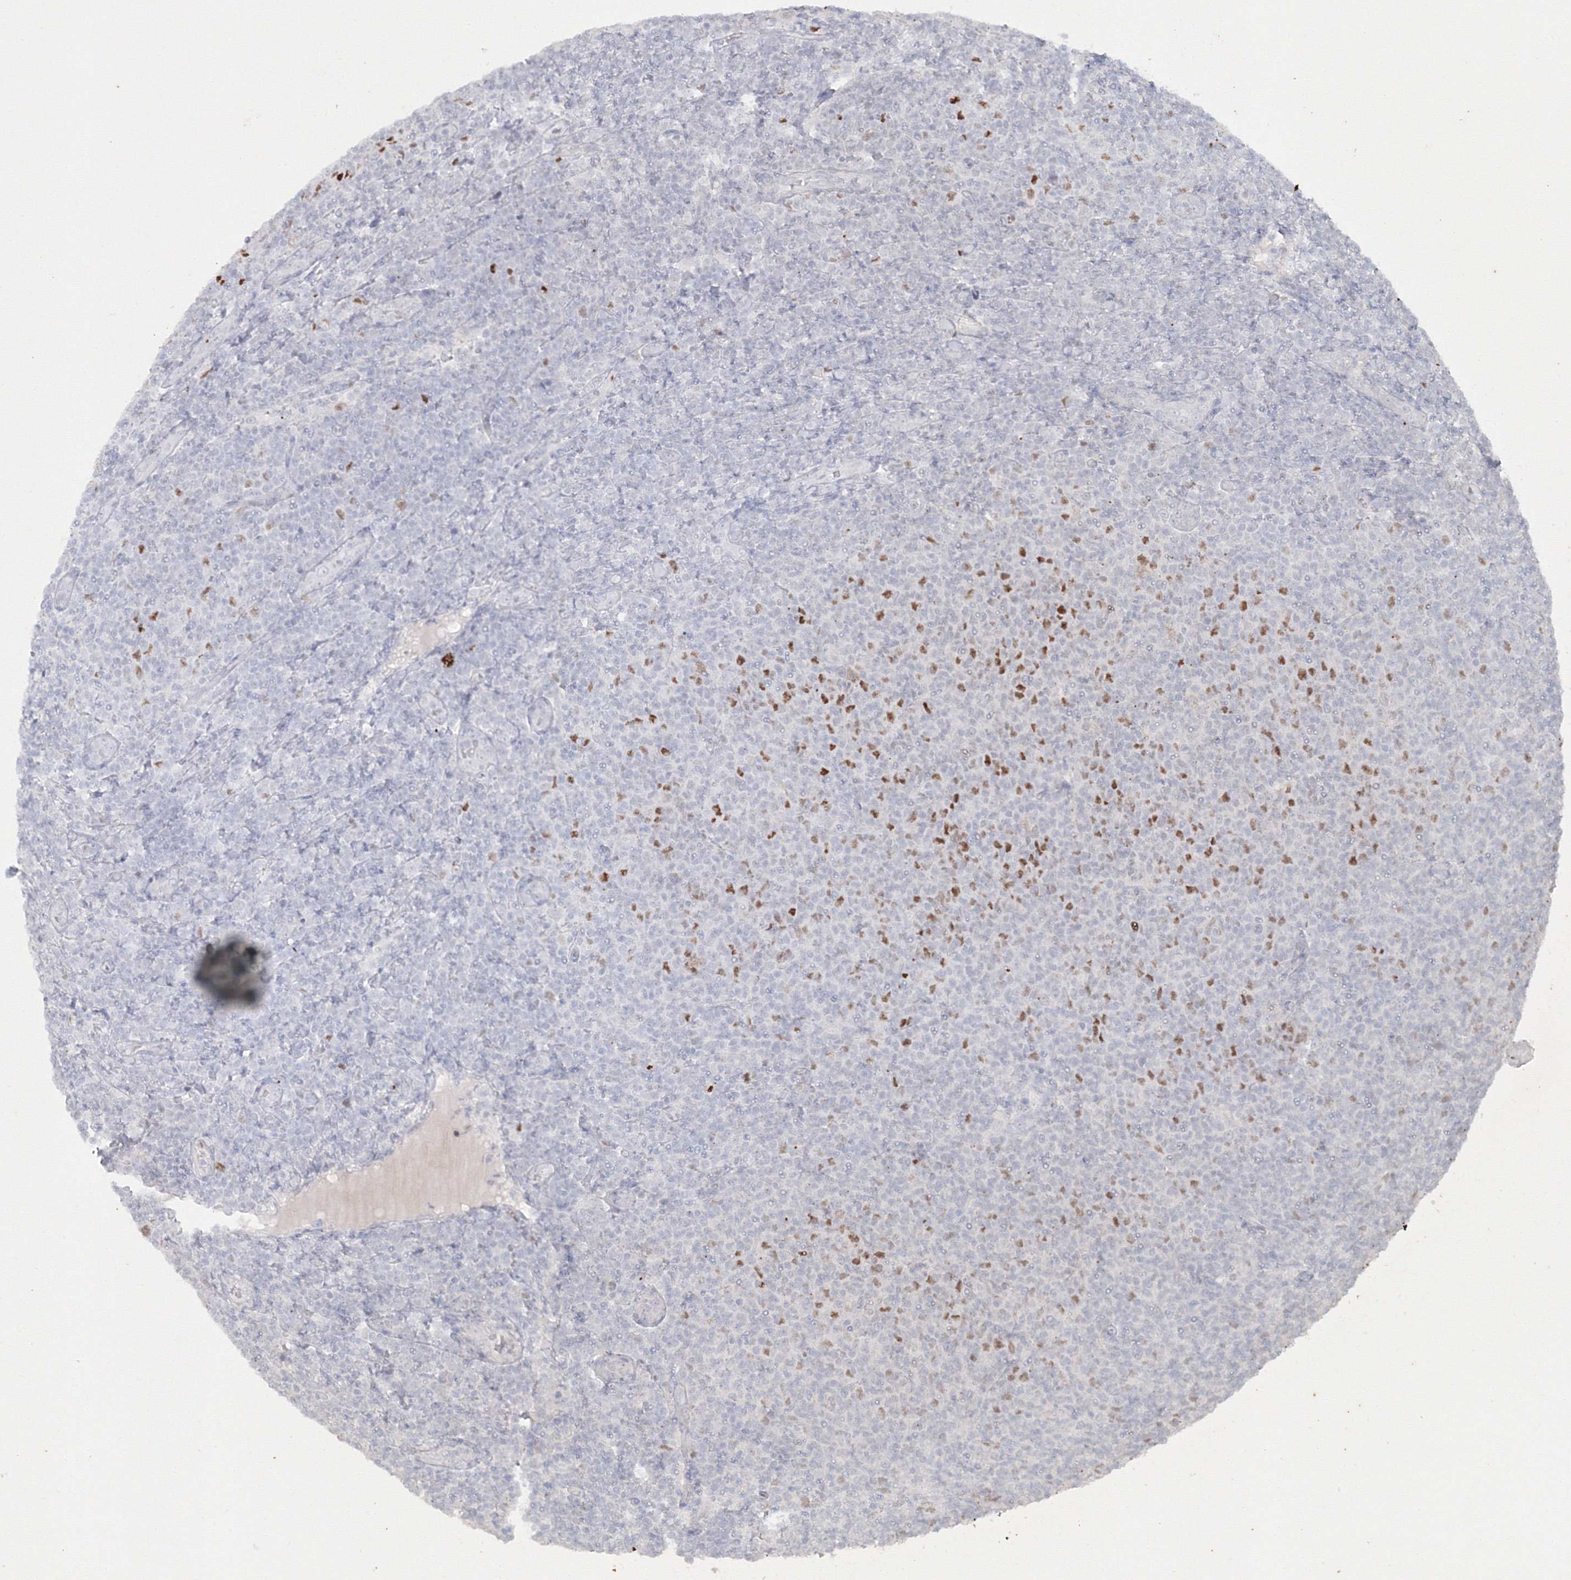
{"staining": {"intensity": "strong", "quantity": "<25%", "location": "nuclear"}, "tissue": "lymphoma", "cell_type": "Tumor cells", "image_type": "cancer", "snomed": [{"axis": "morphology", "description": "Malignant lymphoma, non-Hodgkin's type, Low grade"}, {"axis": "topography", "description": "Lymph node"}], "caption": "Immunohistochemistry histopathology image of neoplastic tissue: lymphoma stained using immunohistochemistry (IHC) reveals medium levels of strong protein expression localized specifically in the nuclear of tumor cells, appearing as a nuclear brown color.", "gene": "LIG1", "patient": {"sex": "male", "age": 66}}